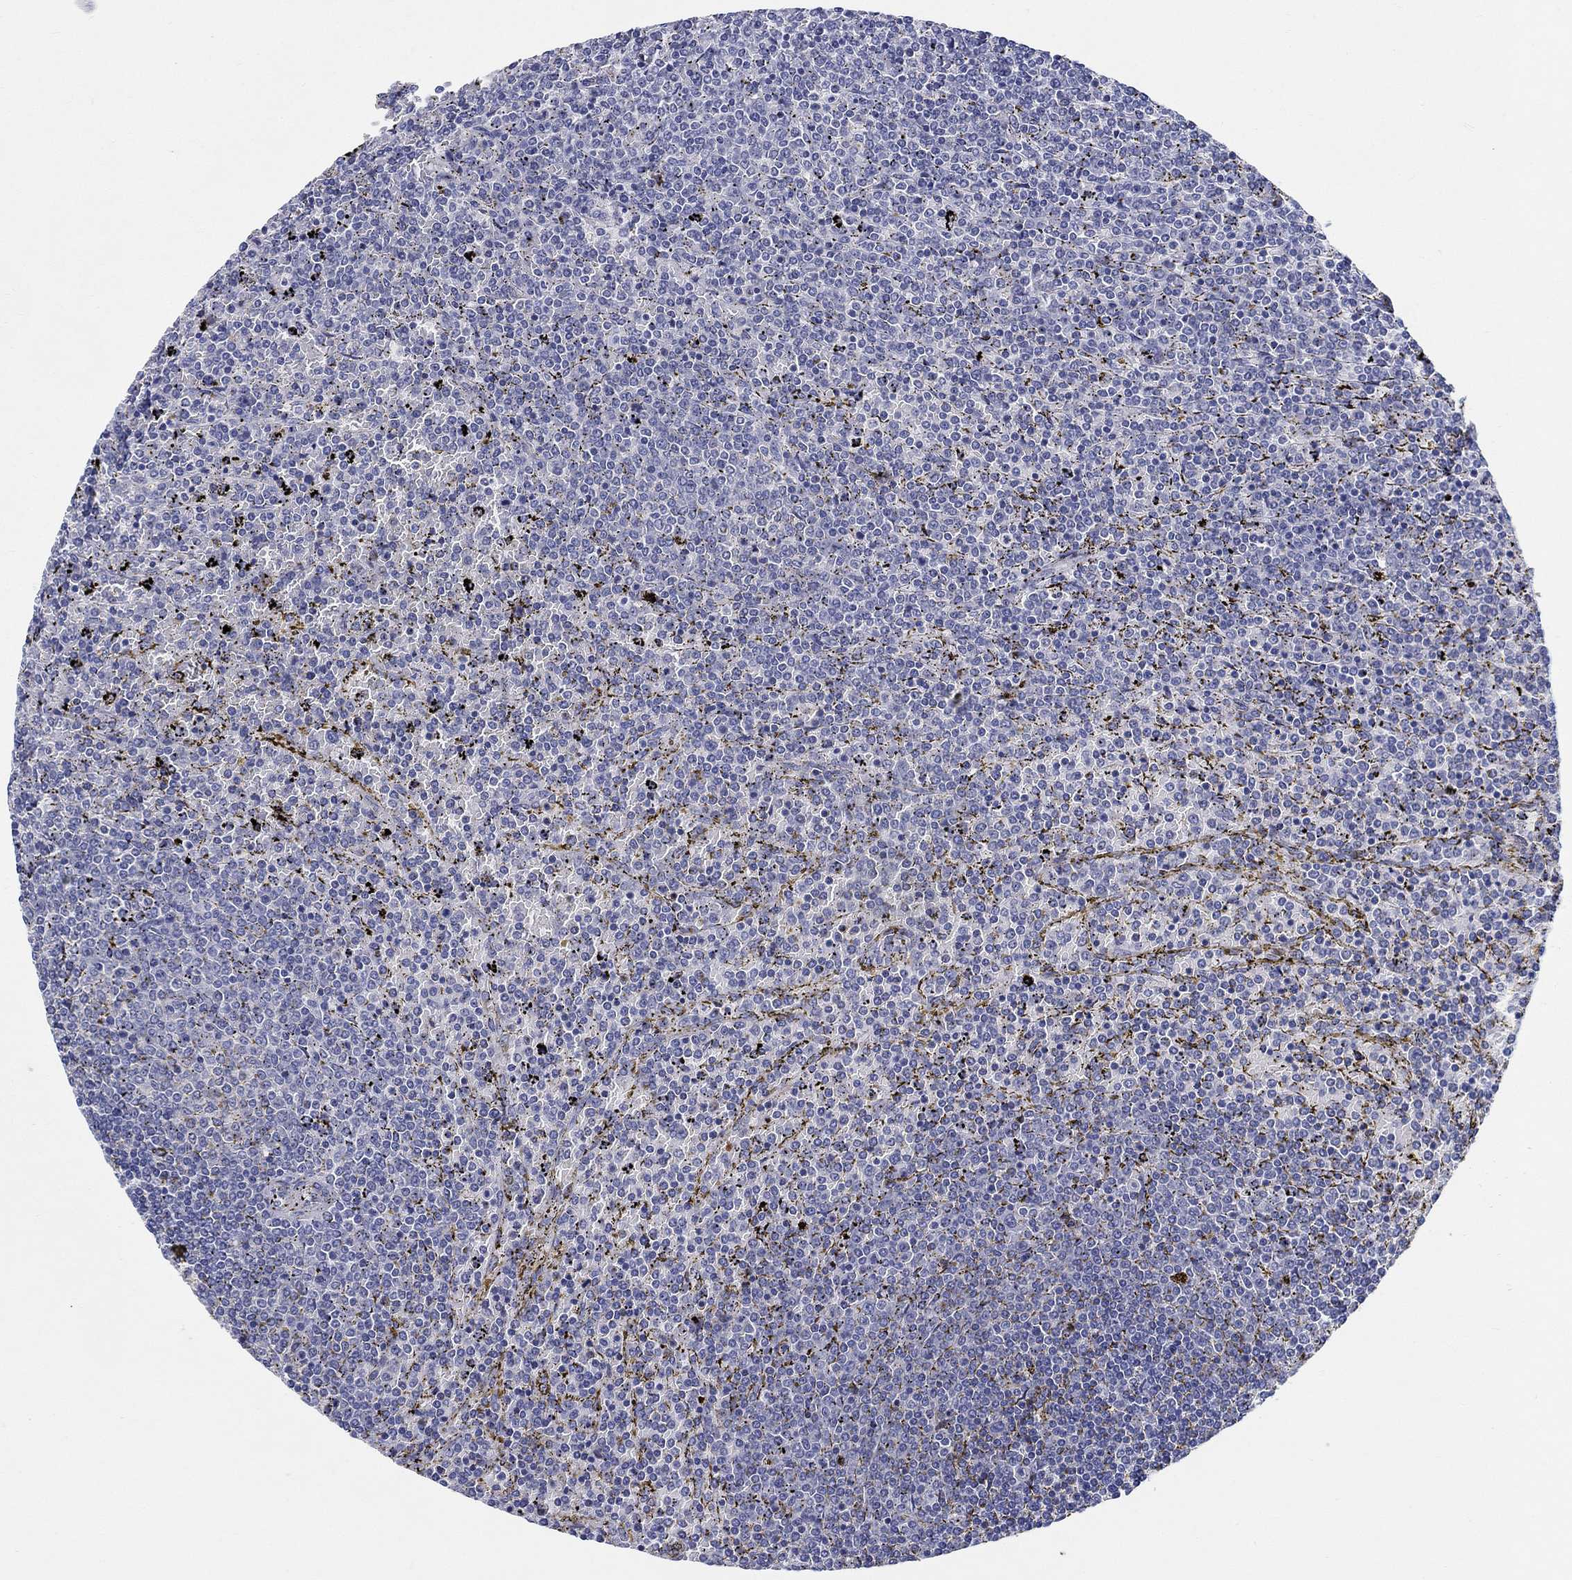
{"staining": {"intensity": "negative", "quantity": "none", "location": "none"}, "tissue": "lymphoma", "cell_type": "Tumor cells", "image_type": "cancer", "snomed": [{"axis": "morphology", "description": "Malignant lymphoma, non-Hodgkin's type, Low grade"}, {"axis": "topography", "description": "Spleen"}], "caption": "Immunohistochemical staining of lymphoma shows no significant staining in tumor cells.", "gene": "RAP1GAP", "patient": {"sex": "female", "age": 77}}